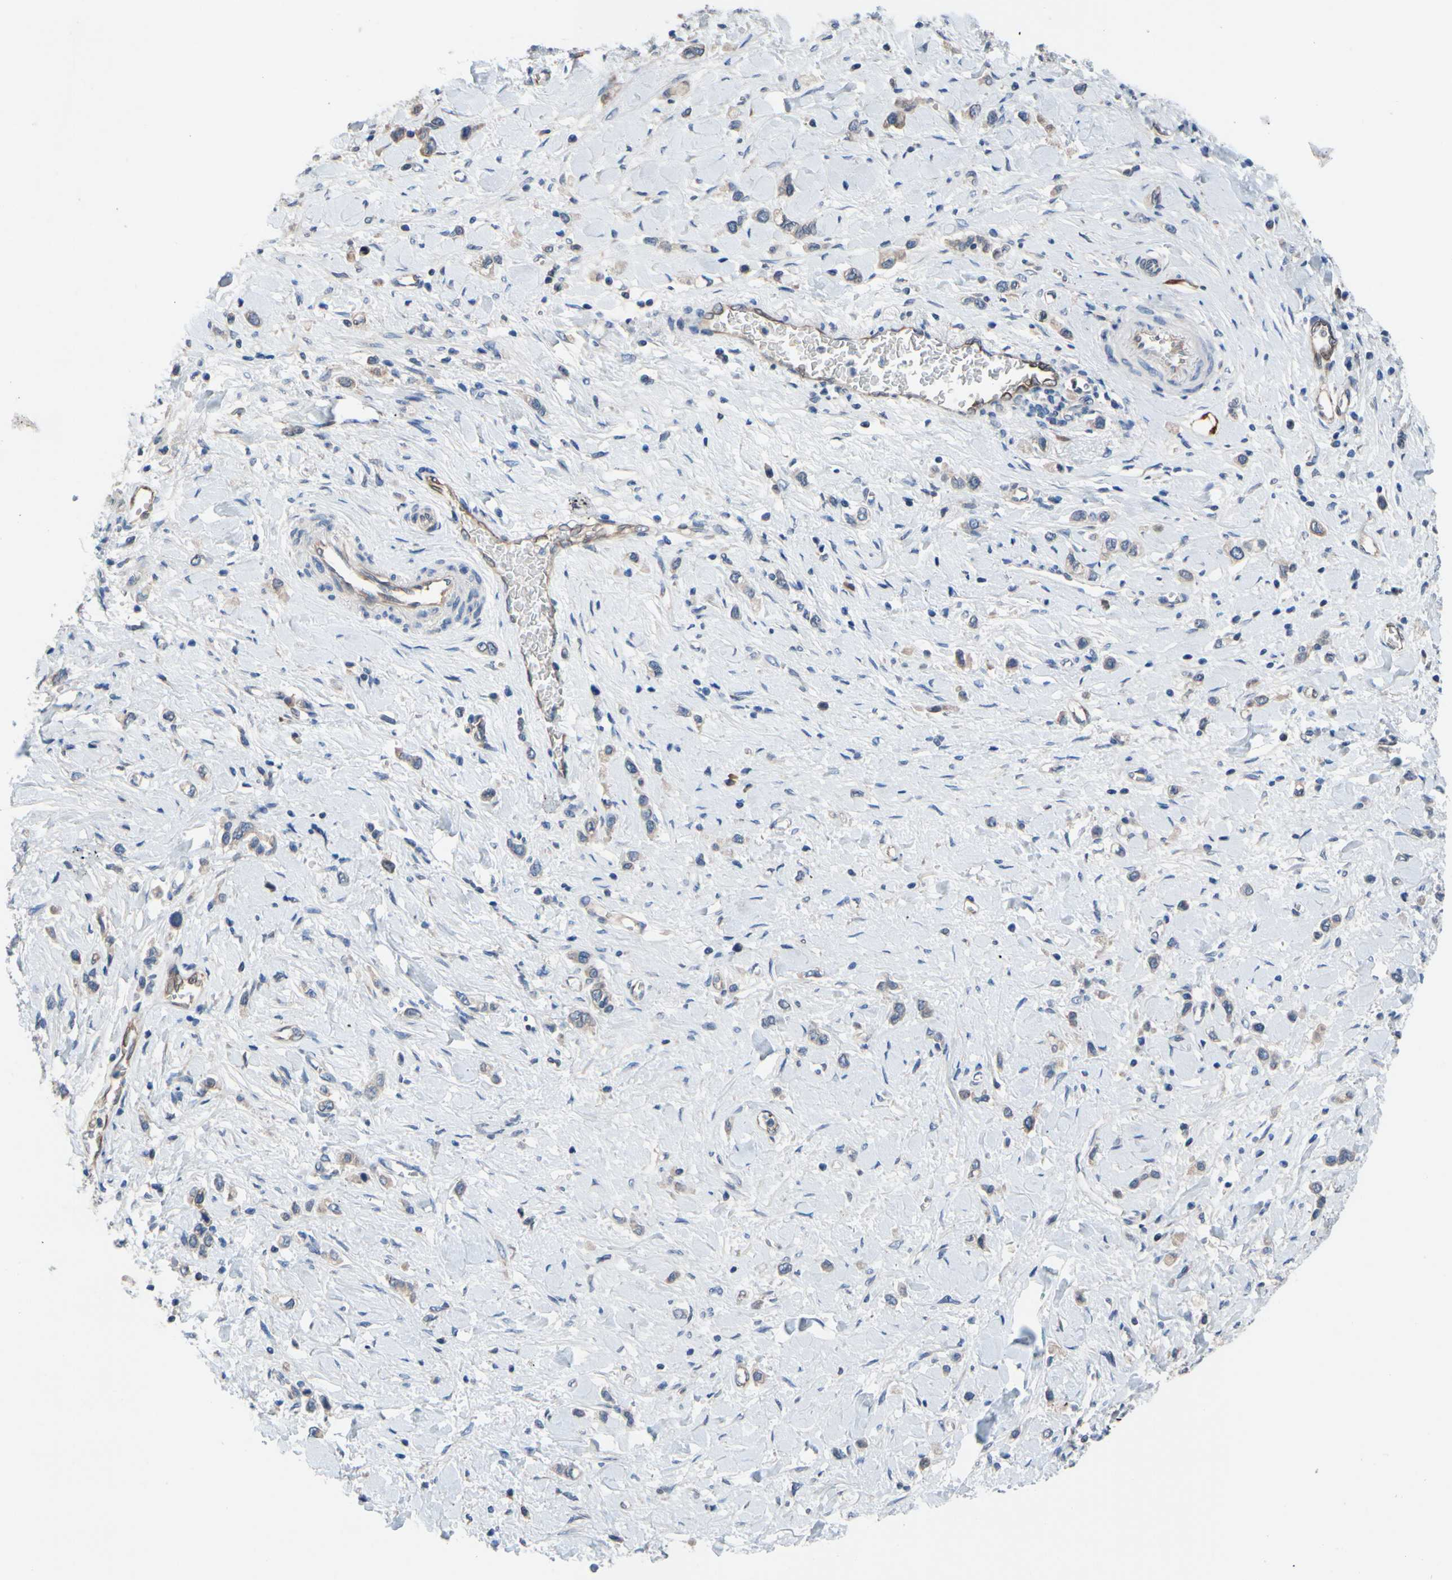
{"staining": {"intensity": "weak", "quantity": ">75%", "location": "cytoplasmic/membranous"}, "tissue": "stomach cancer", "cell_type": "Tumor cells", "image_type": "cancer", "snomed": [{"axis": "morphology", "description": "Normal tissue, NOS"}, {"axis": "morphology", "description": "Adenocarcinoma, NOS"}, {"axis": "topography", "description": "Stomach, upper"}, {"axis": "topography", "description": "Stomach"}], "caption": "Immunohistochemical staining of stomach cancer (adenocarcinoma) demonstrates low levels of weak cytoplasmic/membranous protein expression in approximately >75% of tumor cells. (DAB = brown stain, brightfield microscopy at high magnification).", "gene": "PRXL2A", "patient": {"sex": "female", "age": 65}}